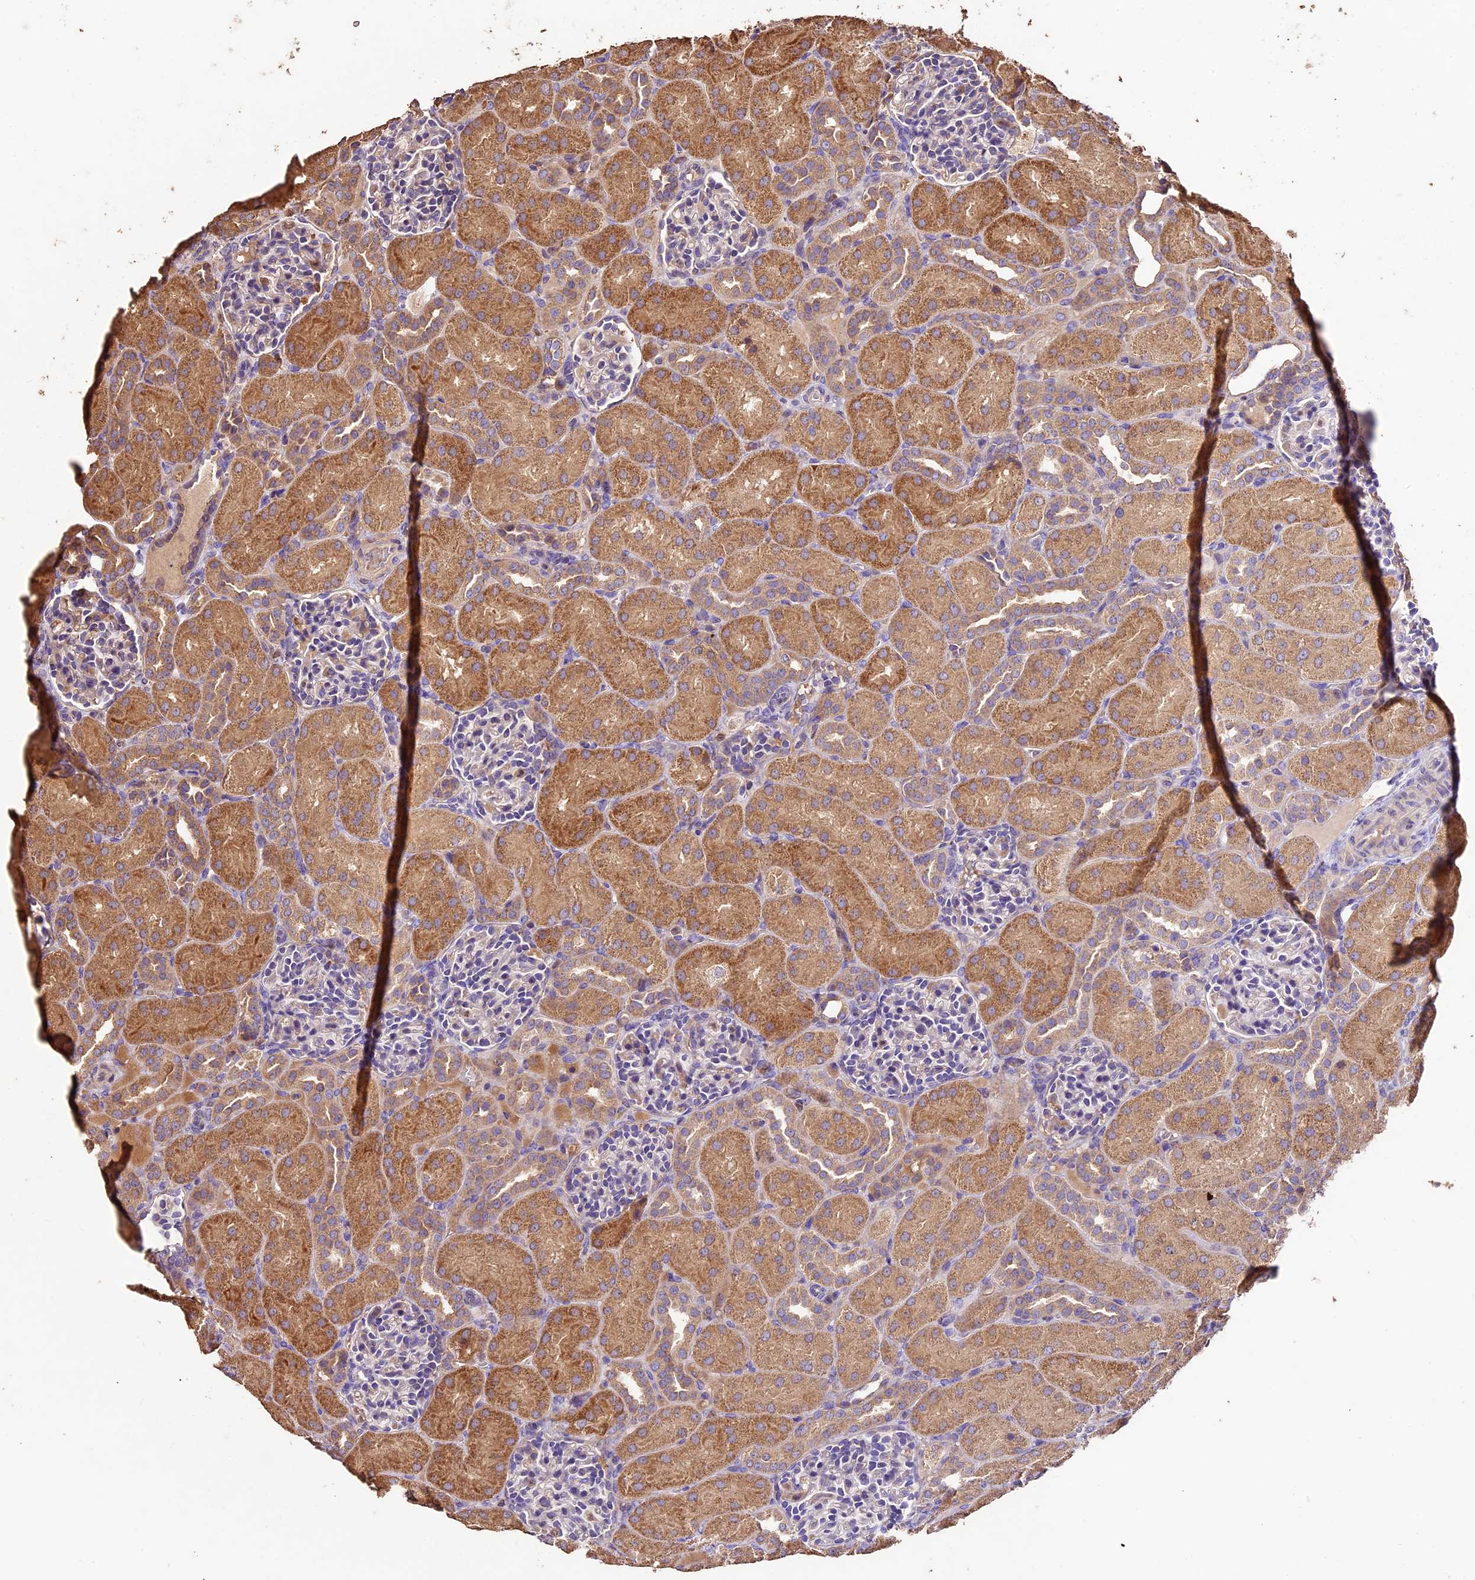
{"staining": {"intensity": "negative", "quantity": "none", "location": "none"}, "tissue": "kidney", "cell_type": "Cells in glomeruli", "image_type": "normal", "snomed": [{"axis": "morphology", "description": "Normal tissue, NOS"}, {"axis": "topography", "description": "Kidney"}], "caption": "Human kidney stained for a protein using immunohistochemistry exhibits no staining in cells in glomeruli.", "gene": "CRLF1", "patient": {"sex": "male", "age": 1}}